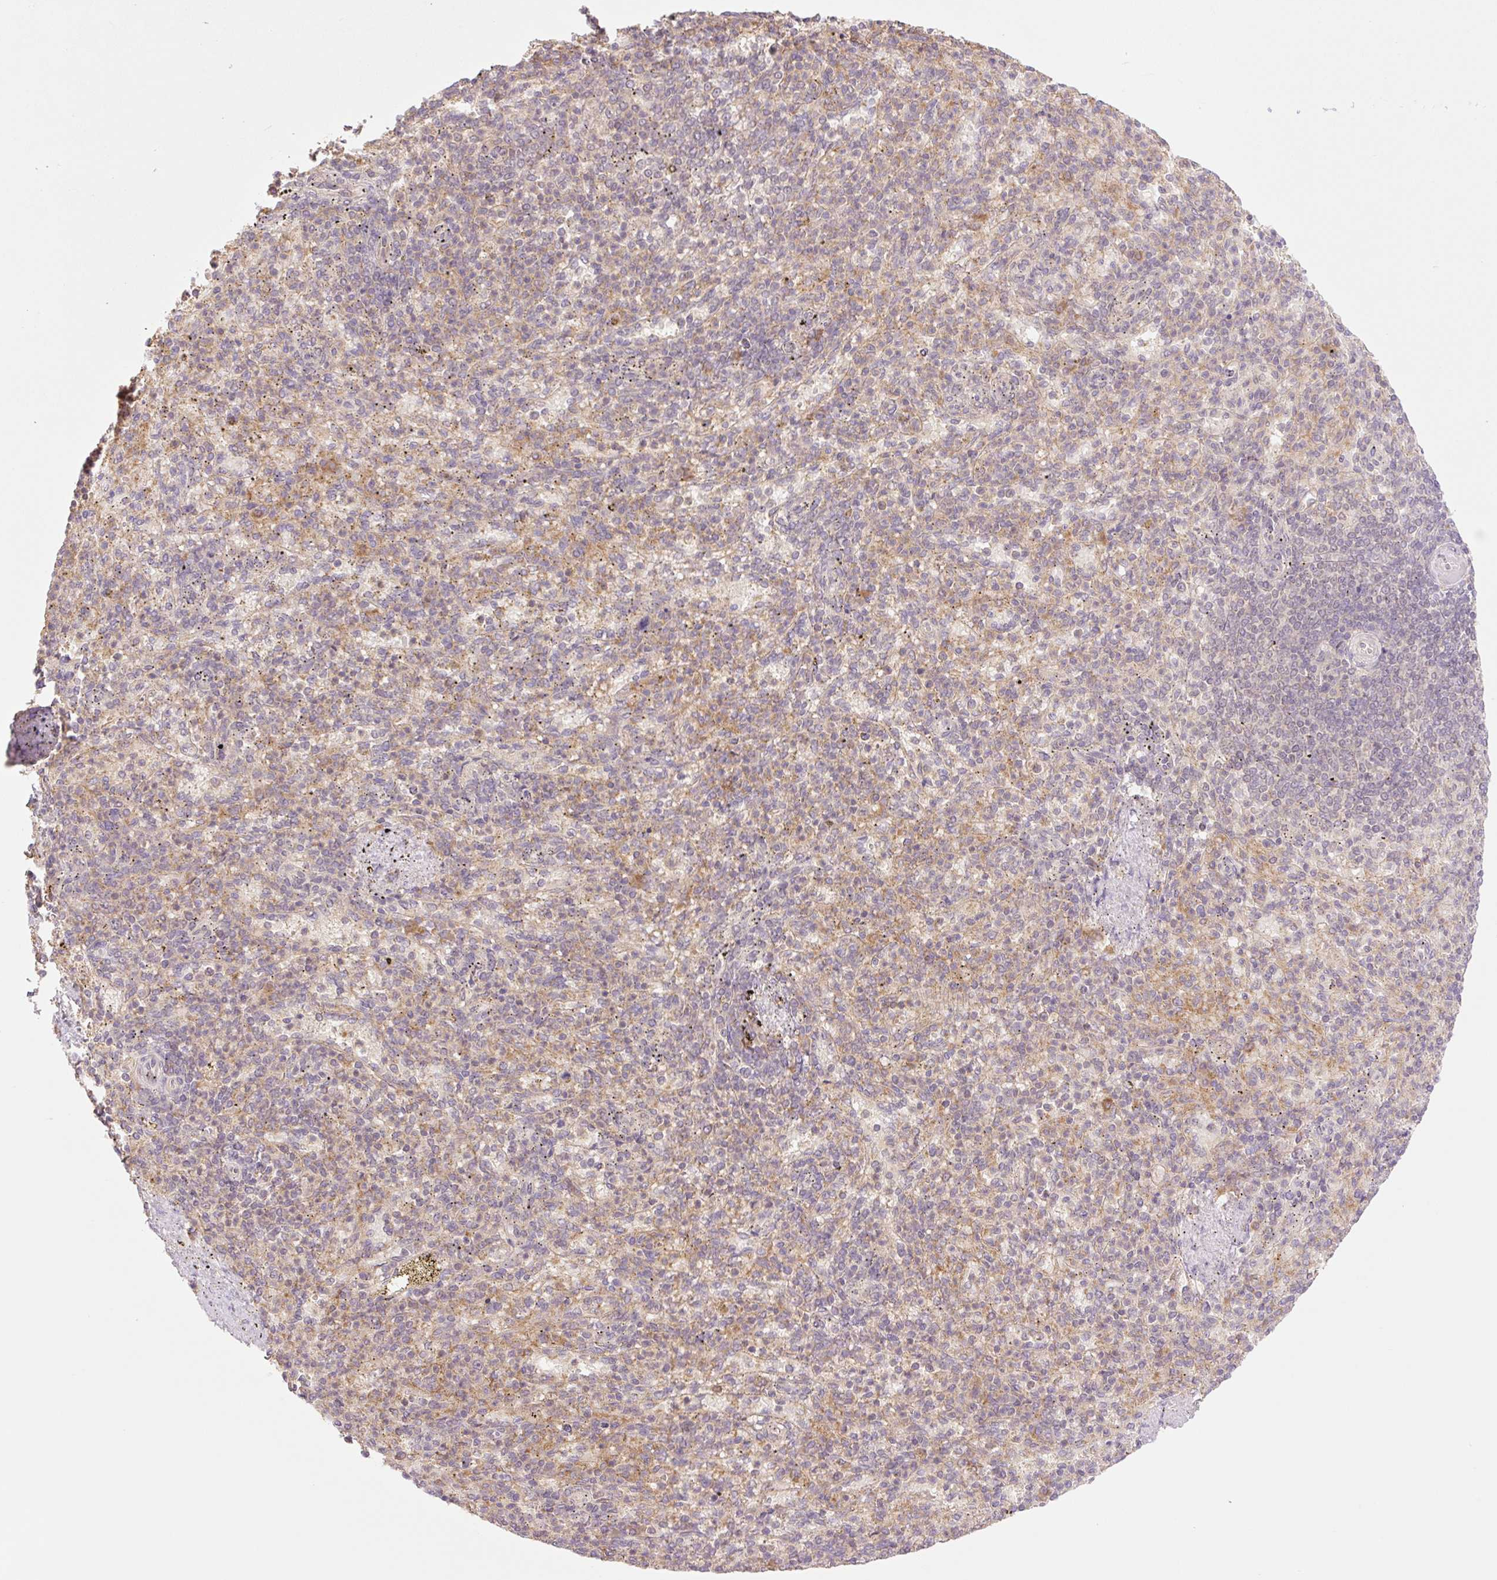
{"staining": {"intensity": "moderate", "quantity": "25%-75%", "location": "cytoplasmic/membranous"}, "tissue": "spleen", "cell_type": "Cells in red pulp", "image_type": "normal", "snomed": [{"axis": "morphology", "description": "Normal tissue, NOS"}, {"axis": "topography", "description": "Spleen"}], "caption": "Immunohistochemistry image of normal human spleen stained for a protein (brown), which displays medium levels of moderate cytoplasmic/membranous positivity in approximately 25%-75% of cells in red pulp.", "gene": "YJU2B", "patient": {"sex": "female", "age": 74}}